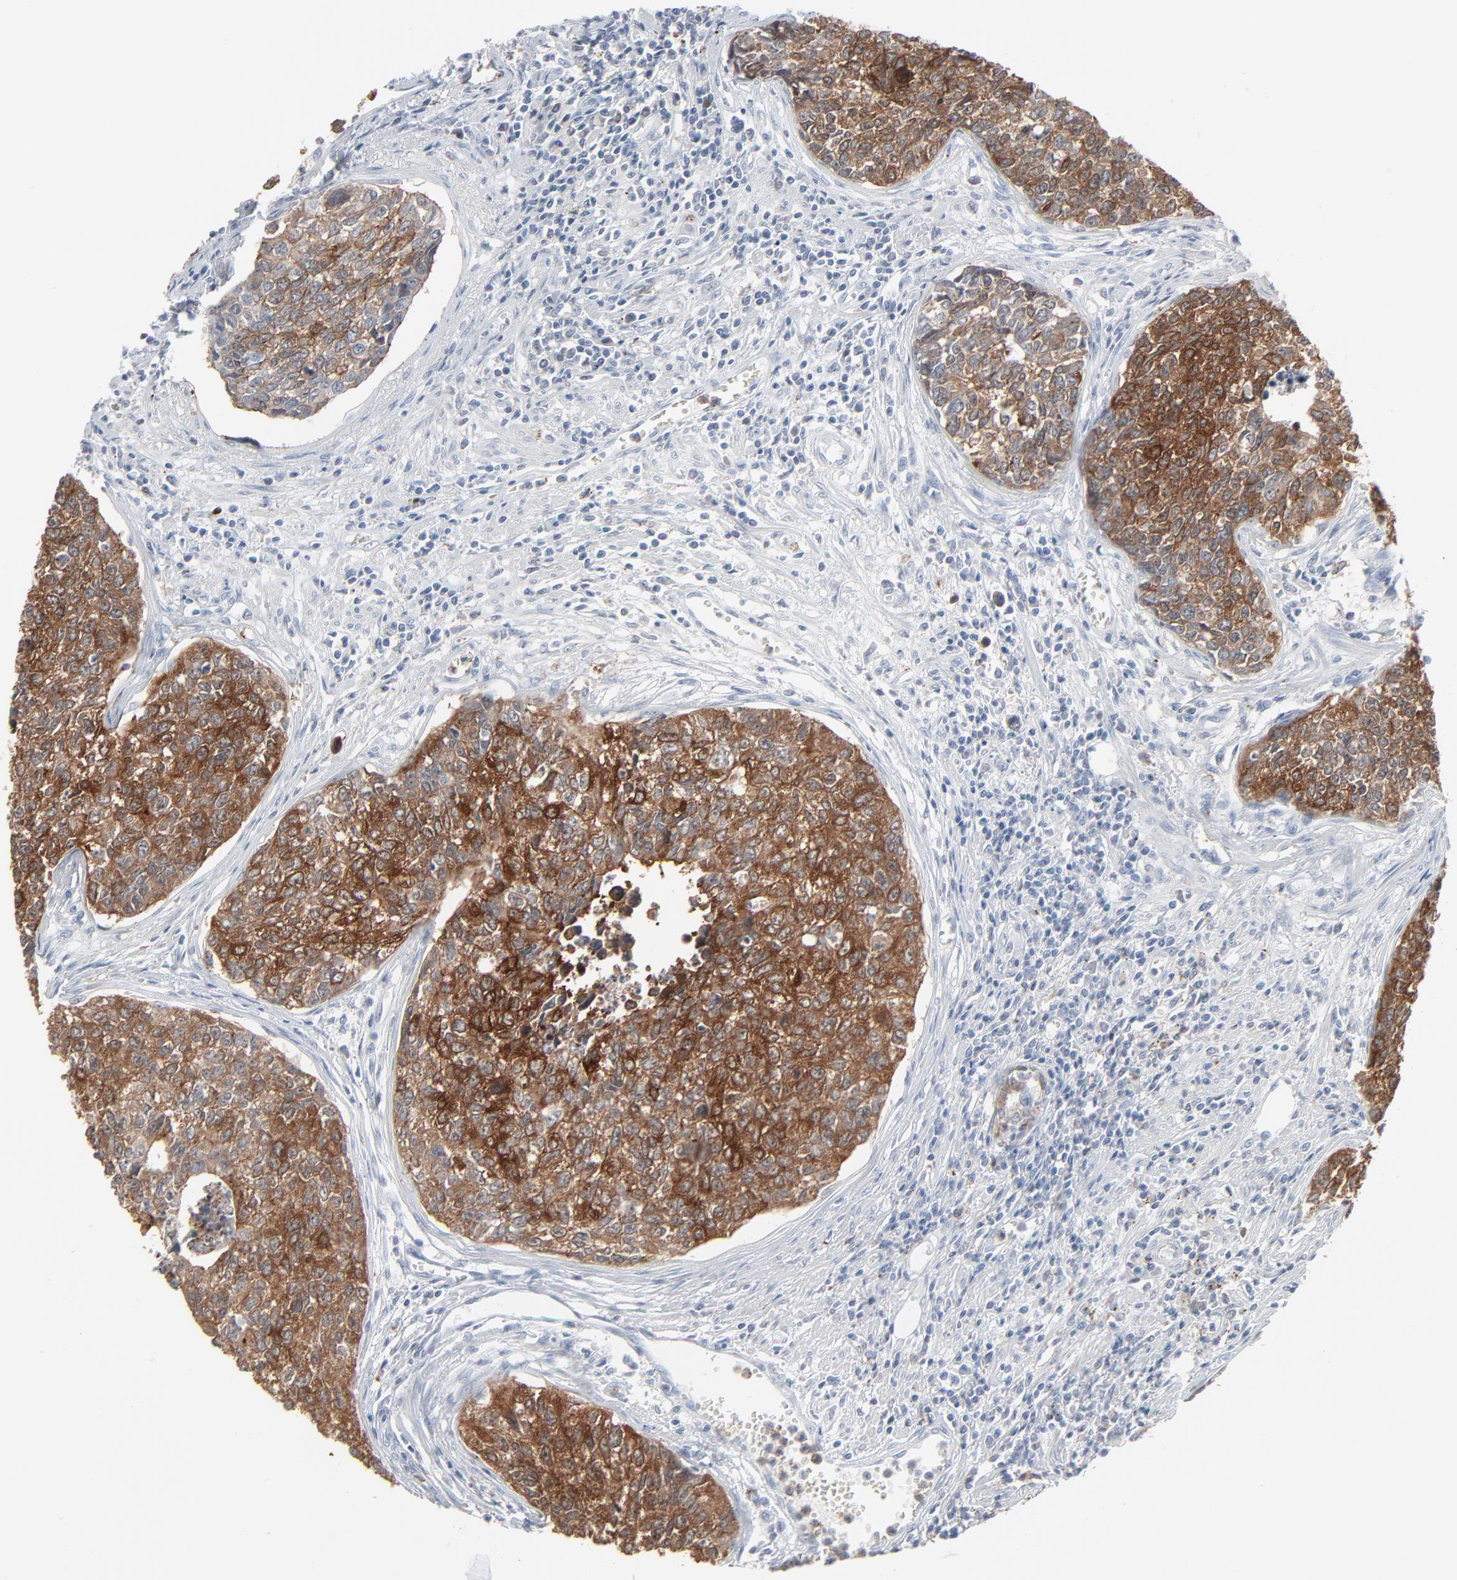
{"staining": {"intensity": "strong", "quantity": ">75%", "location": "cytoplasmic/membranous"}, "tissue": "urothelial cancer", "cell_type": "Tumor cells", "image_type": "cancer", "snomed": [{"axis": "morphology", "description": "Urothelial carcinoma, High grade"}, {"axis": "topography", "description": "Urinary bladder"}], "caption": "Urothelial carcinoma (high-grade) stained for a protein (brown) displays strong cytoplasmic/membranous positive expression in approximately >75% of tumor cells.", "gene": "PHGDH", "patient": {"sex": "male", "age": 81}}